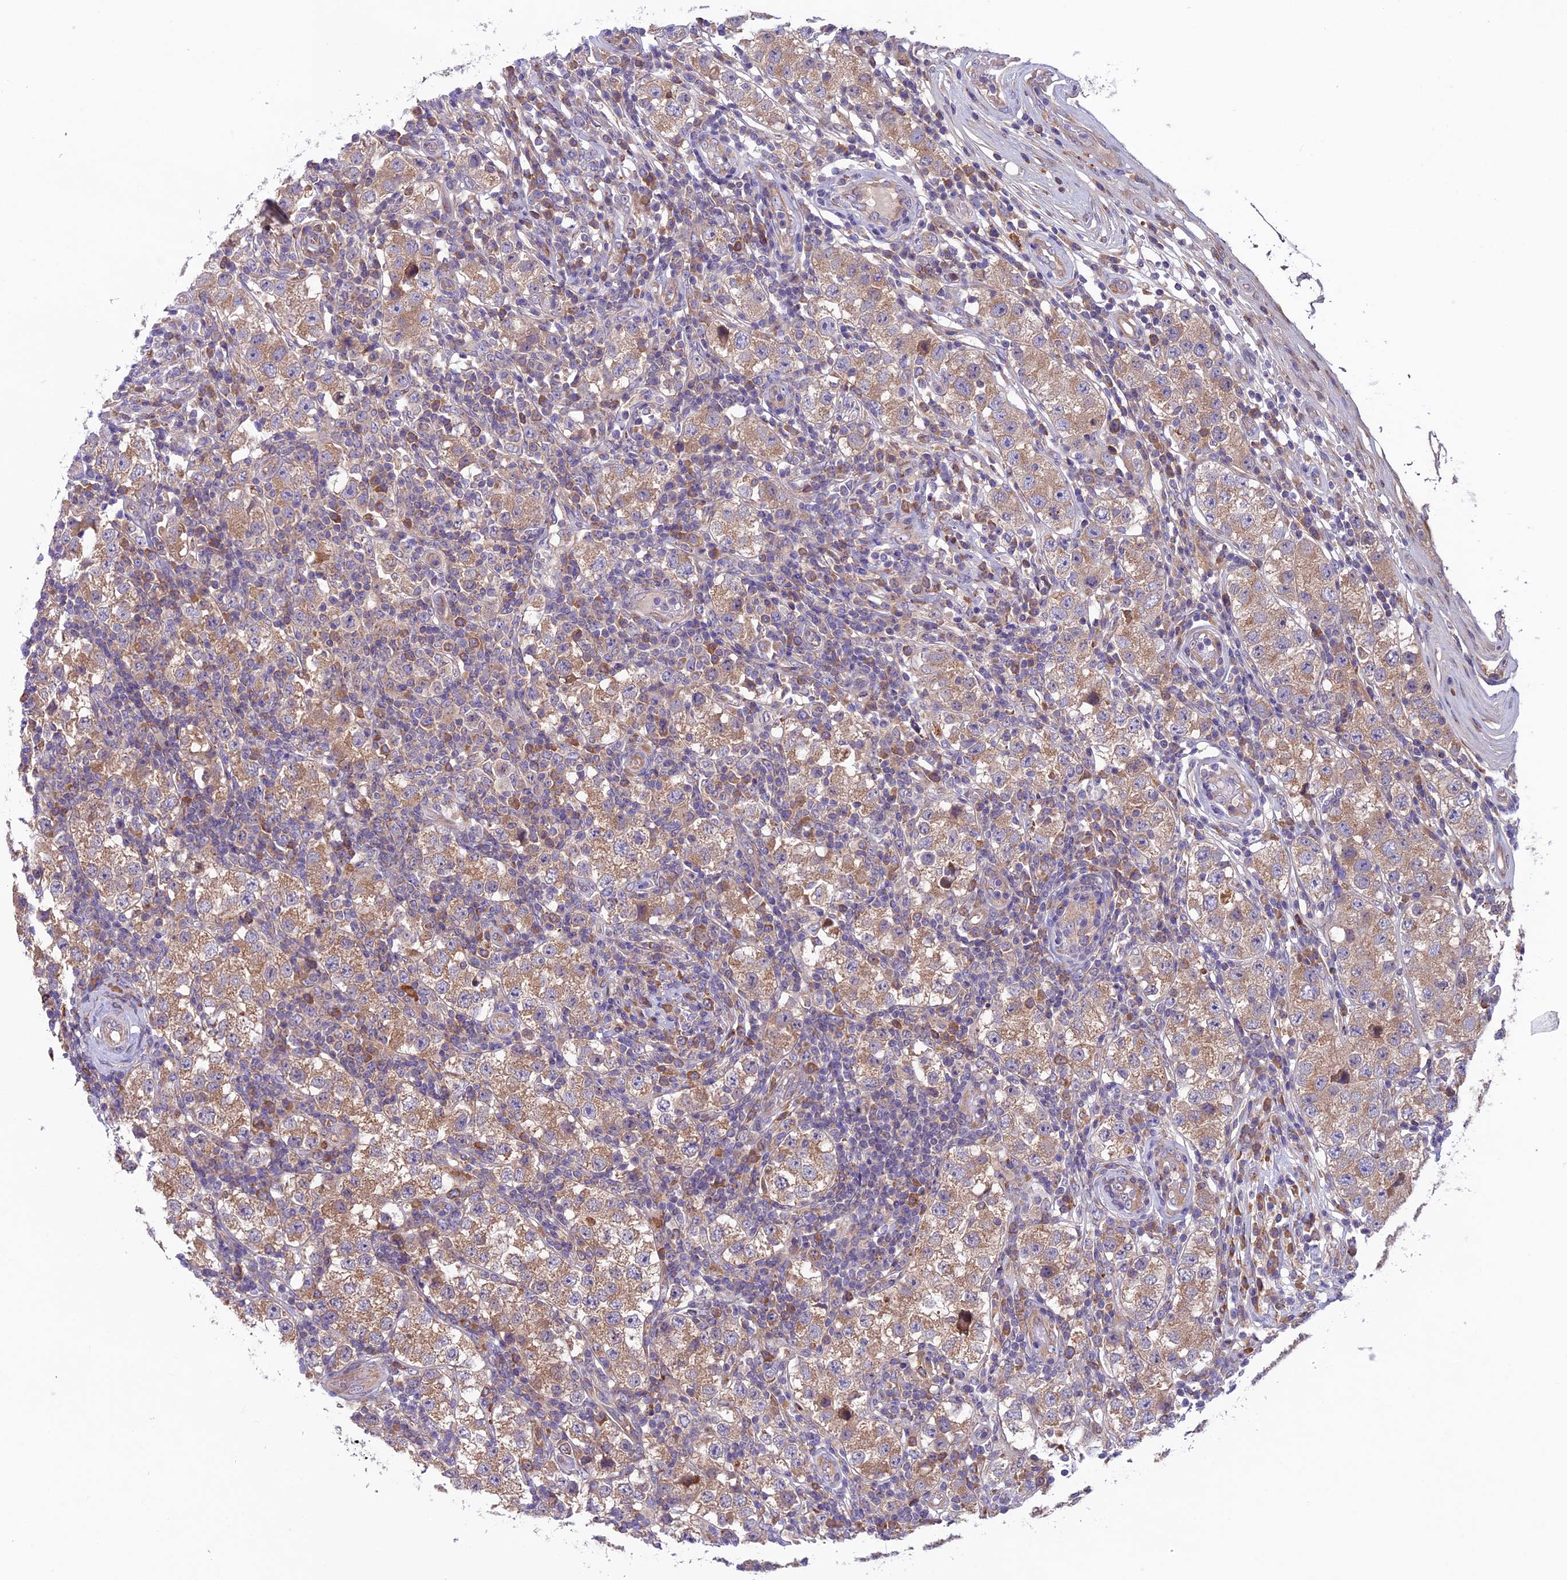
{"staining": {"intensity": "moderate", "quantity": ">75%", "location": "cytoplasmic/membranous"}, "tissue": "testis cancer", "cell_type": "Tumor cells", "image_type": "cancer", "snomed": [{"axis": "morphology", "description": "Seminoma, NOS"}, {"axis": "topography", "description": "Testis"}], "caption": "Protein positivity by immunohistochemistry reveals moderate cytoplasmic/membranous staining in approximately >75% of tumor cells in testis seminoma. (IHC, brightfield microscopy, high magnification).", "gene": "DCTN5", "patient": {"sex": "male", "age": 34}}